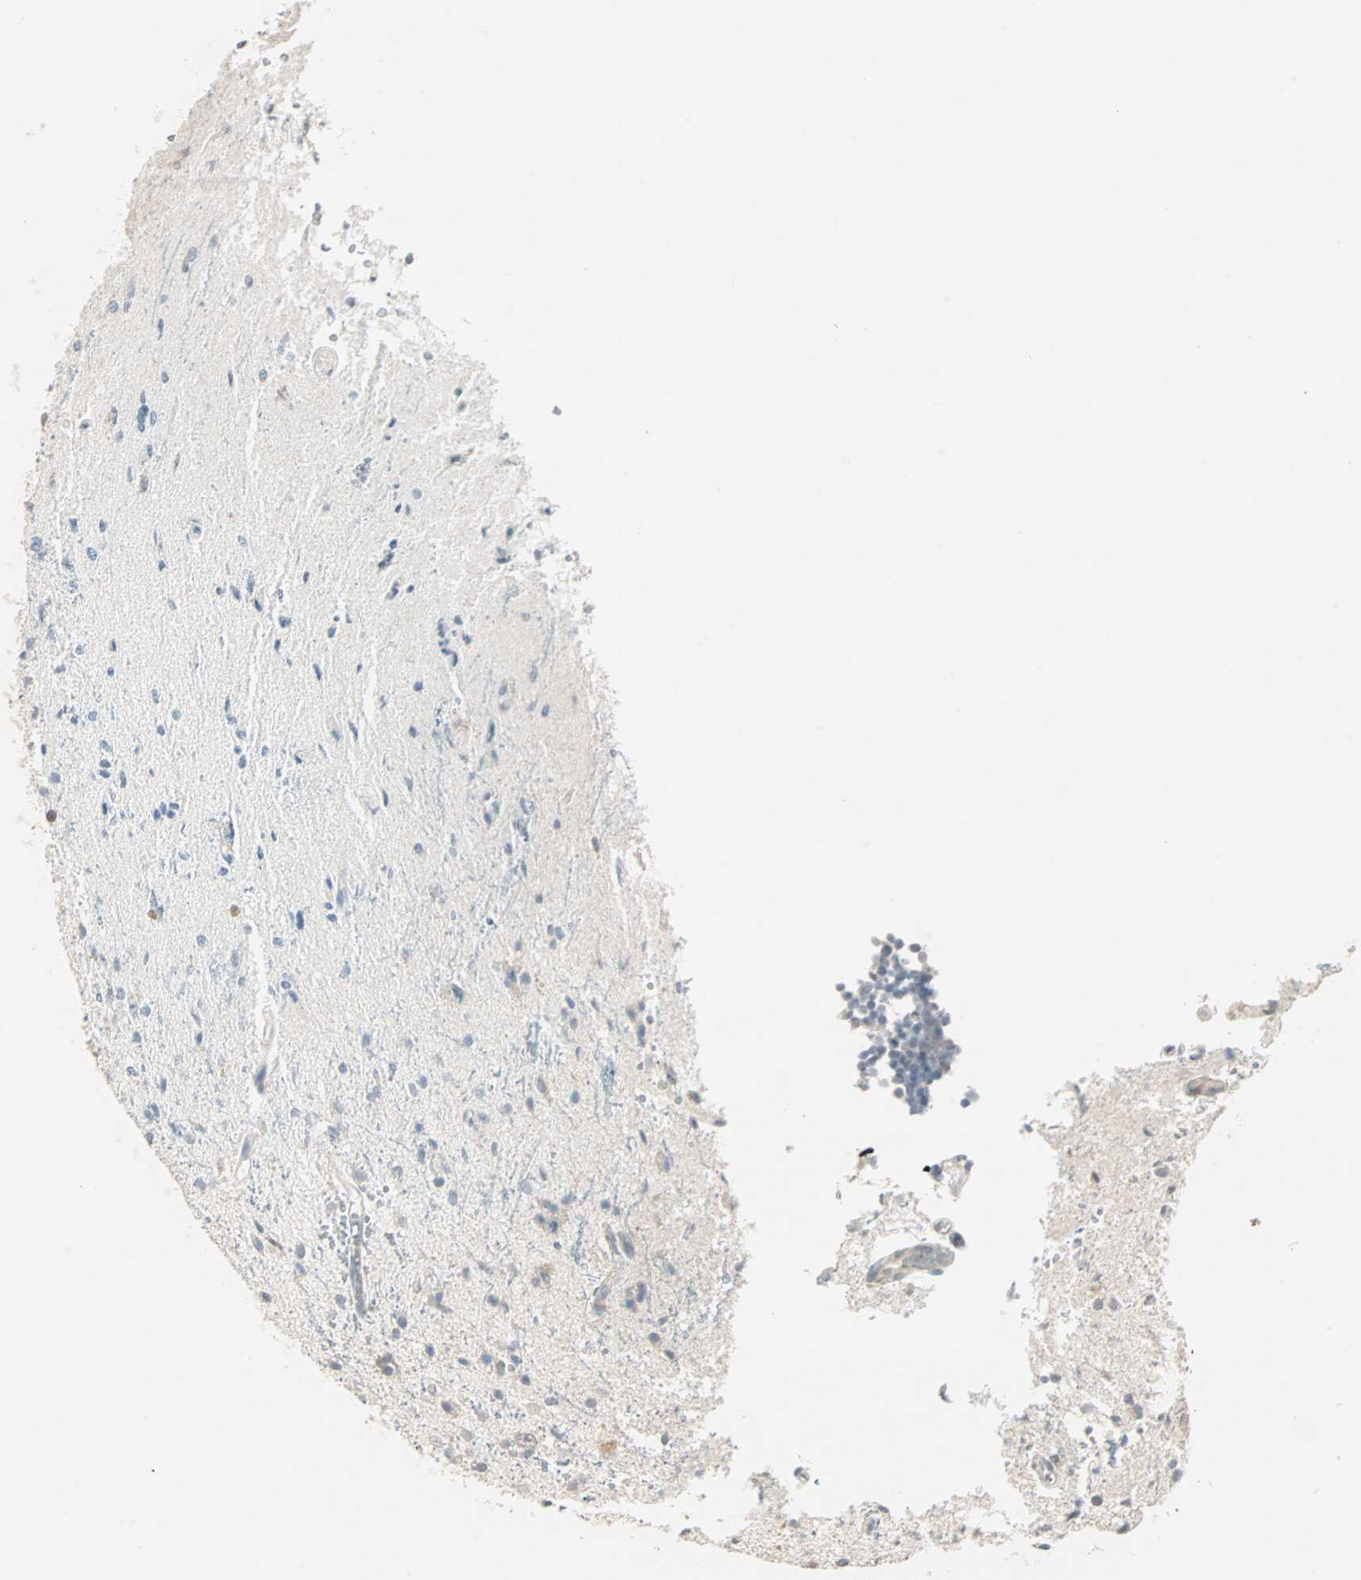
{"staining": {"intensity": "moderate", "quantity": "25%-75%", "location": "cytoplasmic/membranous"}, "tissue": "glioma", "cell_type": "Tumor cells", "image_type": "cancer", "snomed": [{"axis": "morphology", "description": "Glioma, malignant, High grade"}, {"axis": "topography", "description": "Brain"}], "caption": "A micrograph of glioma stained for a protein demonstrates moderate cytoplasmic/membranous brown staining in tumor cells.", "gene": "ZFP36", "patient": {"sex": "male", "age": 47}}